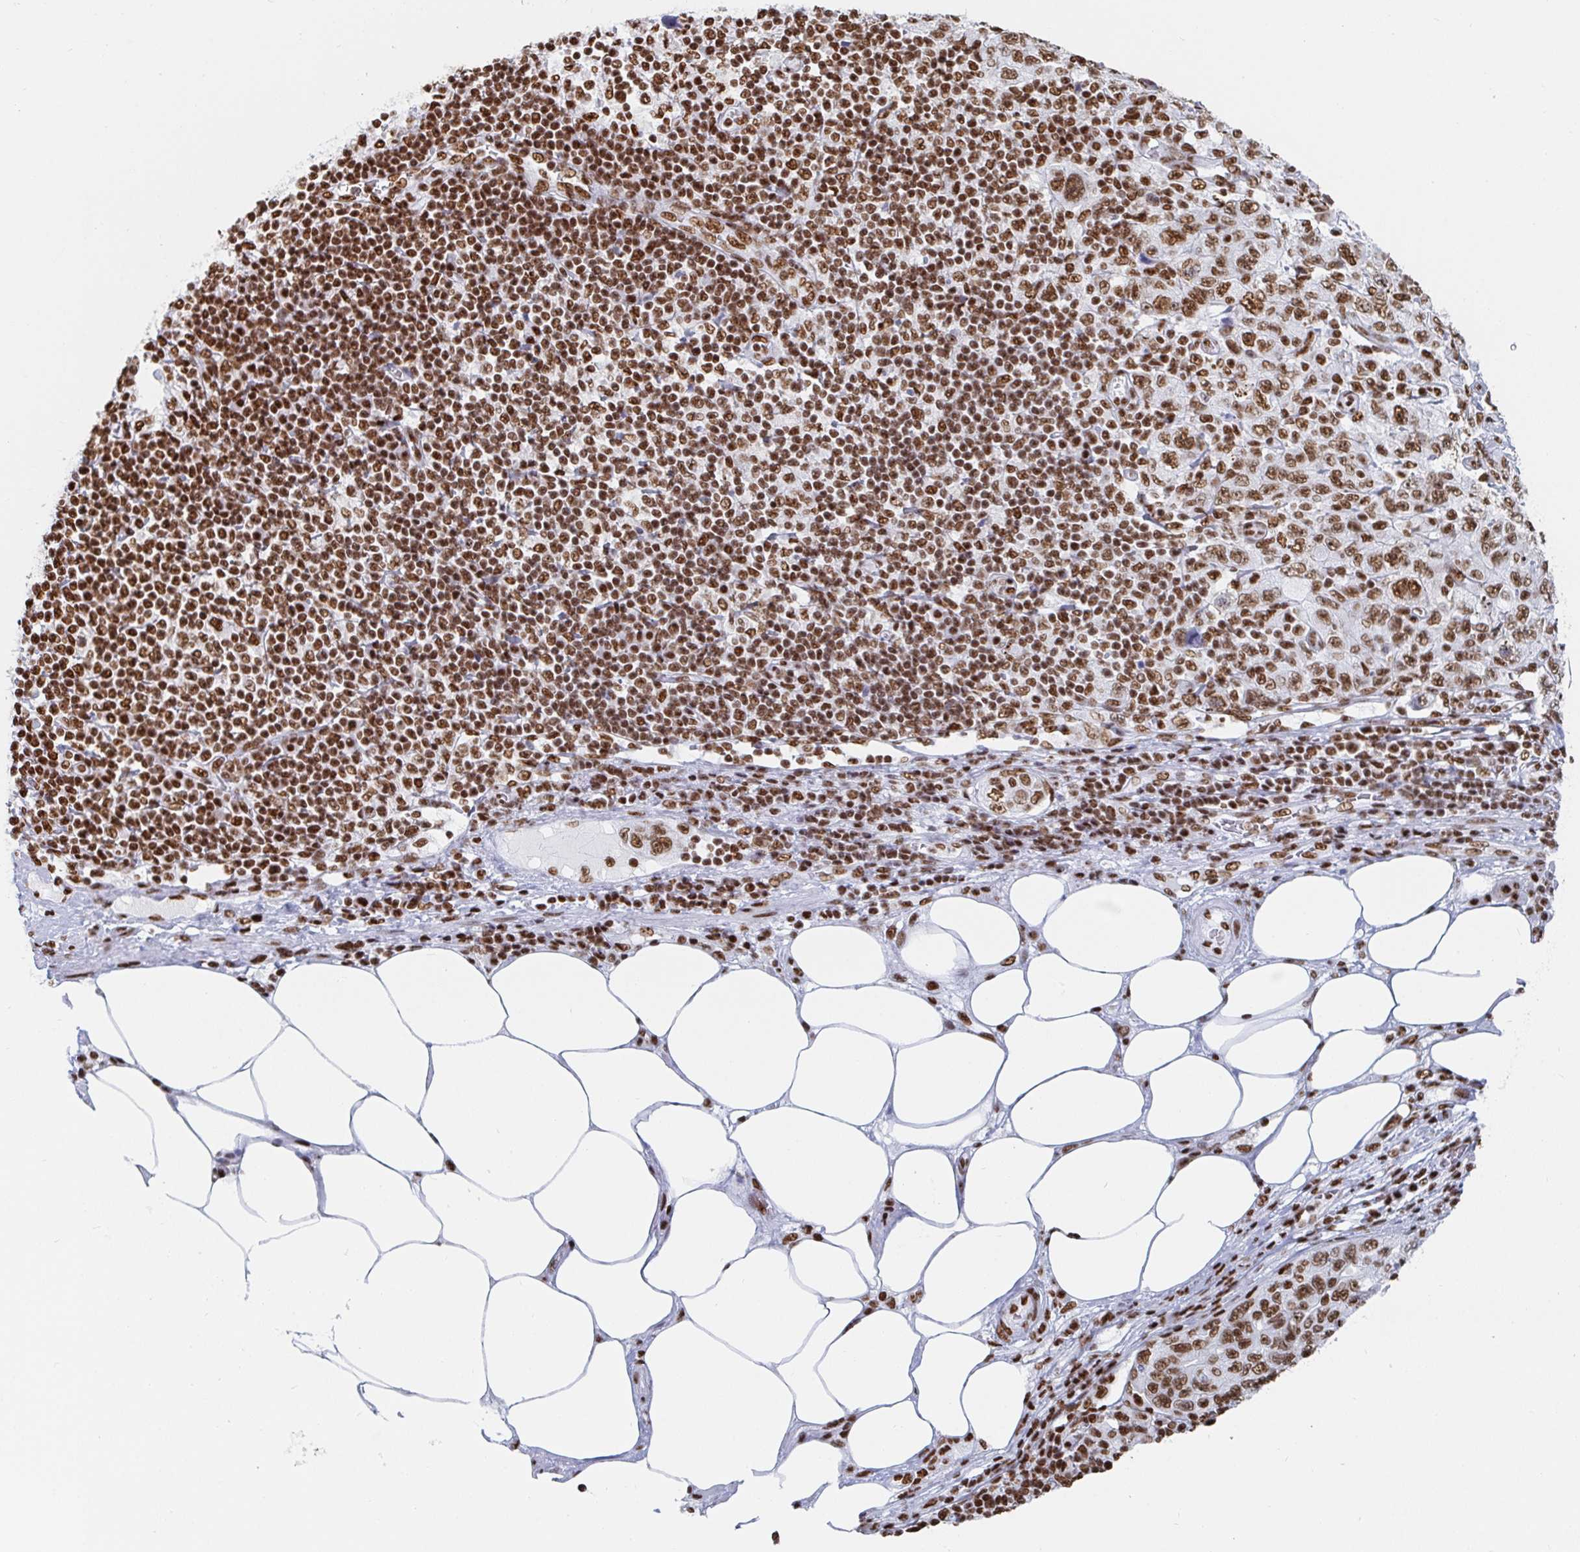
{"staining": {"intensity": "strong", "quantity": ">75%", "location": "nuclear"}, "tissue": "pancreatic cancer", "cell_type": "Tumor cells", "image_type": "cancer", "snomed": [{"axis": "morphology", "description": "Adenocarcinoma, NOS"}, {"axis": "topography", "description": "Pancreas"}], "caption": "Immunohistochemical staining of pancreatic cancer (adenocarcinoma) reveals high levels of strong nuclear positivity in about >75% of tumor cells.", "gene": "EWSR1", "patient": {"sex": "male", "age": 68}}